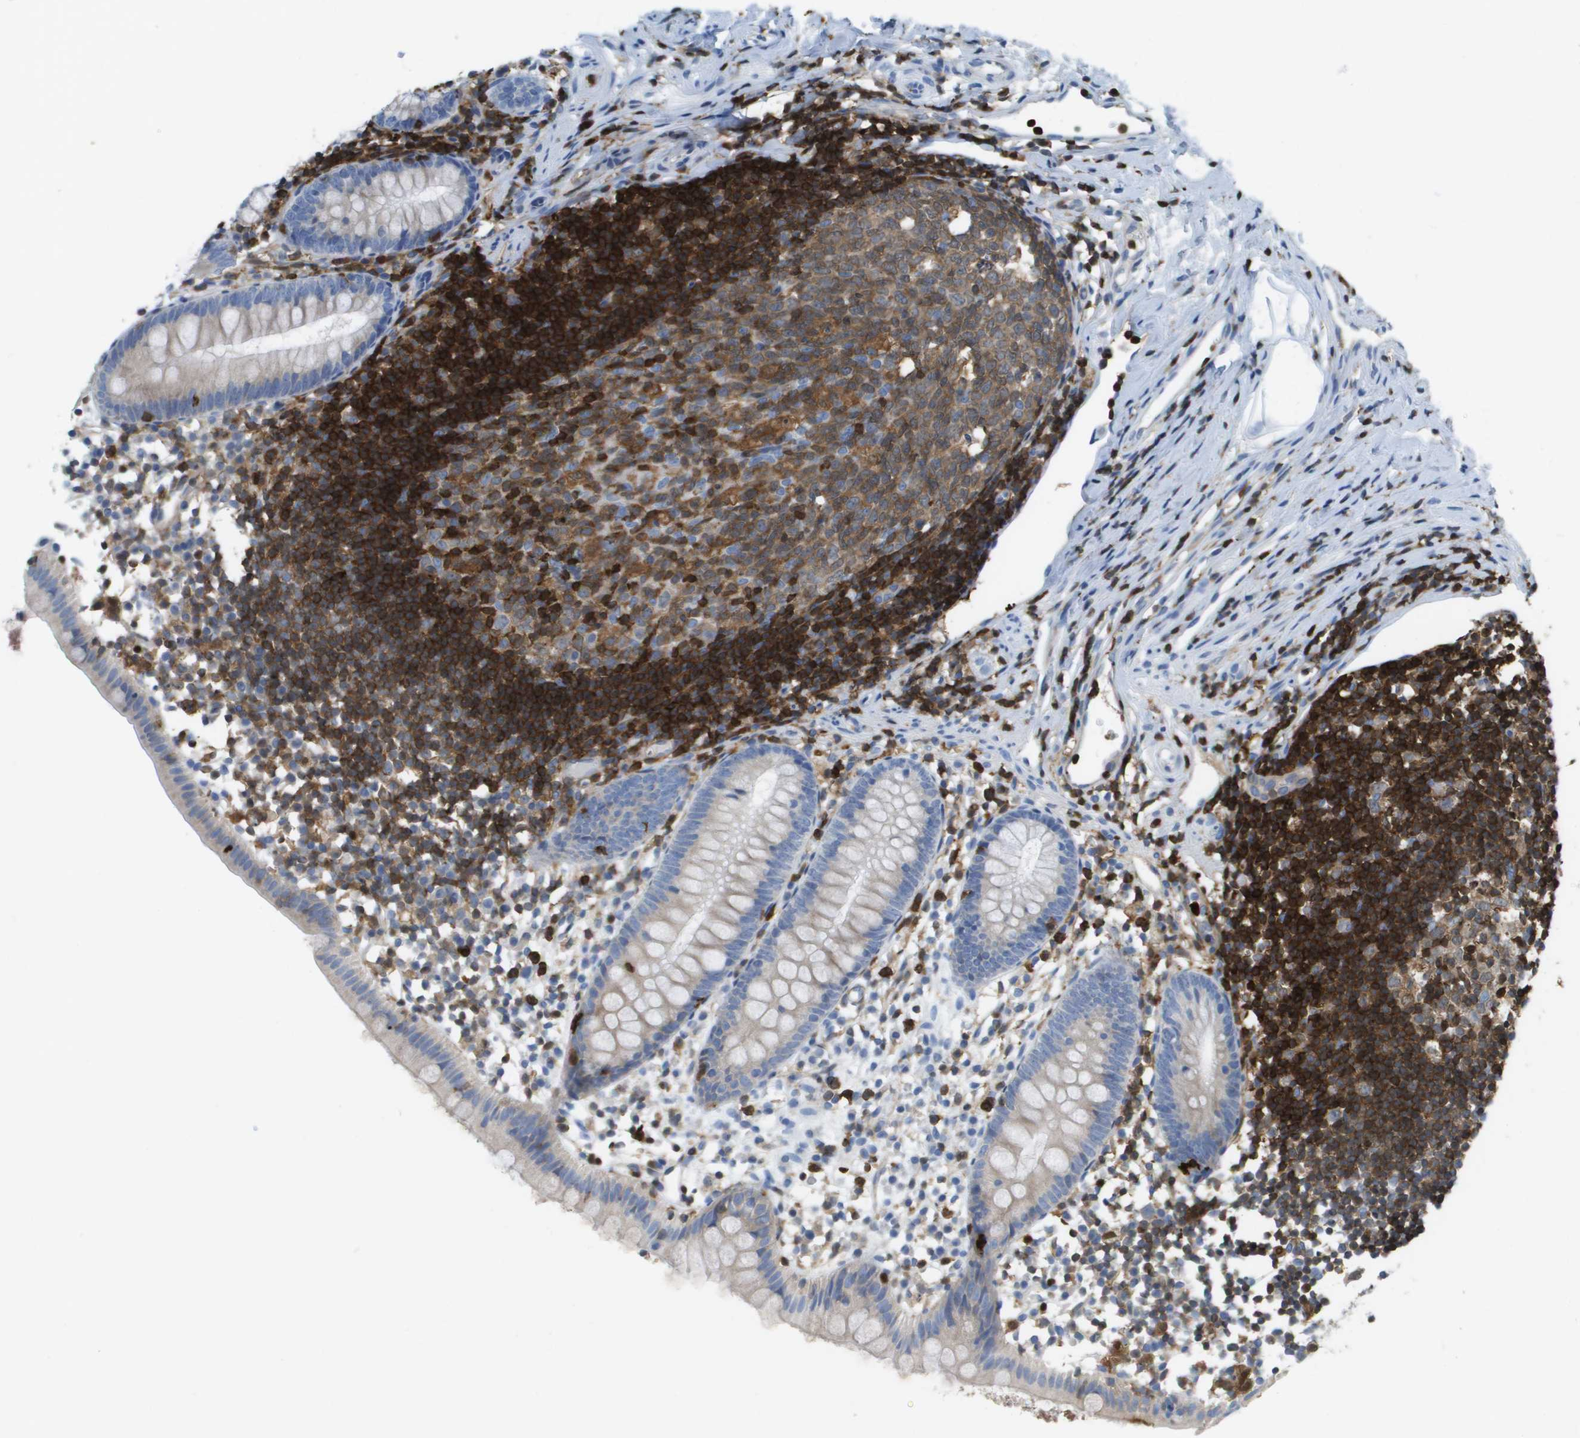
{"staining": {"intensity": "negative", "quantity": "none", "location": "none"}, "tissue": "appendix", "cell_type": "Glandular cells", "image_type": "normal", "snomed": [{"axis": "morphology", "description": "Normal tissue, NOS"}, {"axis": "topography", "description": "Appendix"}], "caption": "The immunohistochemistry (IHC) micrograph has no significant expression in glandular cells of appendix.", "gene": "DOCK5", "patient": {"sex": "female", "age": 20}}